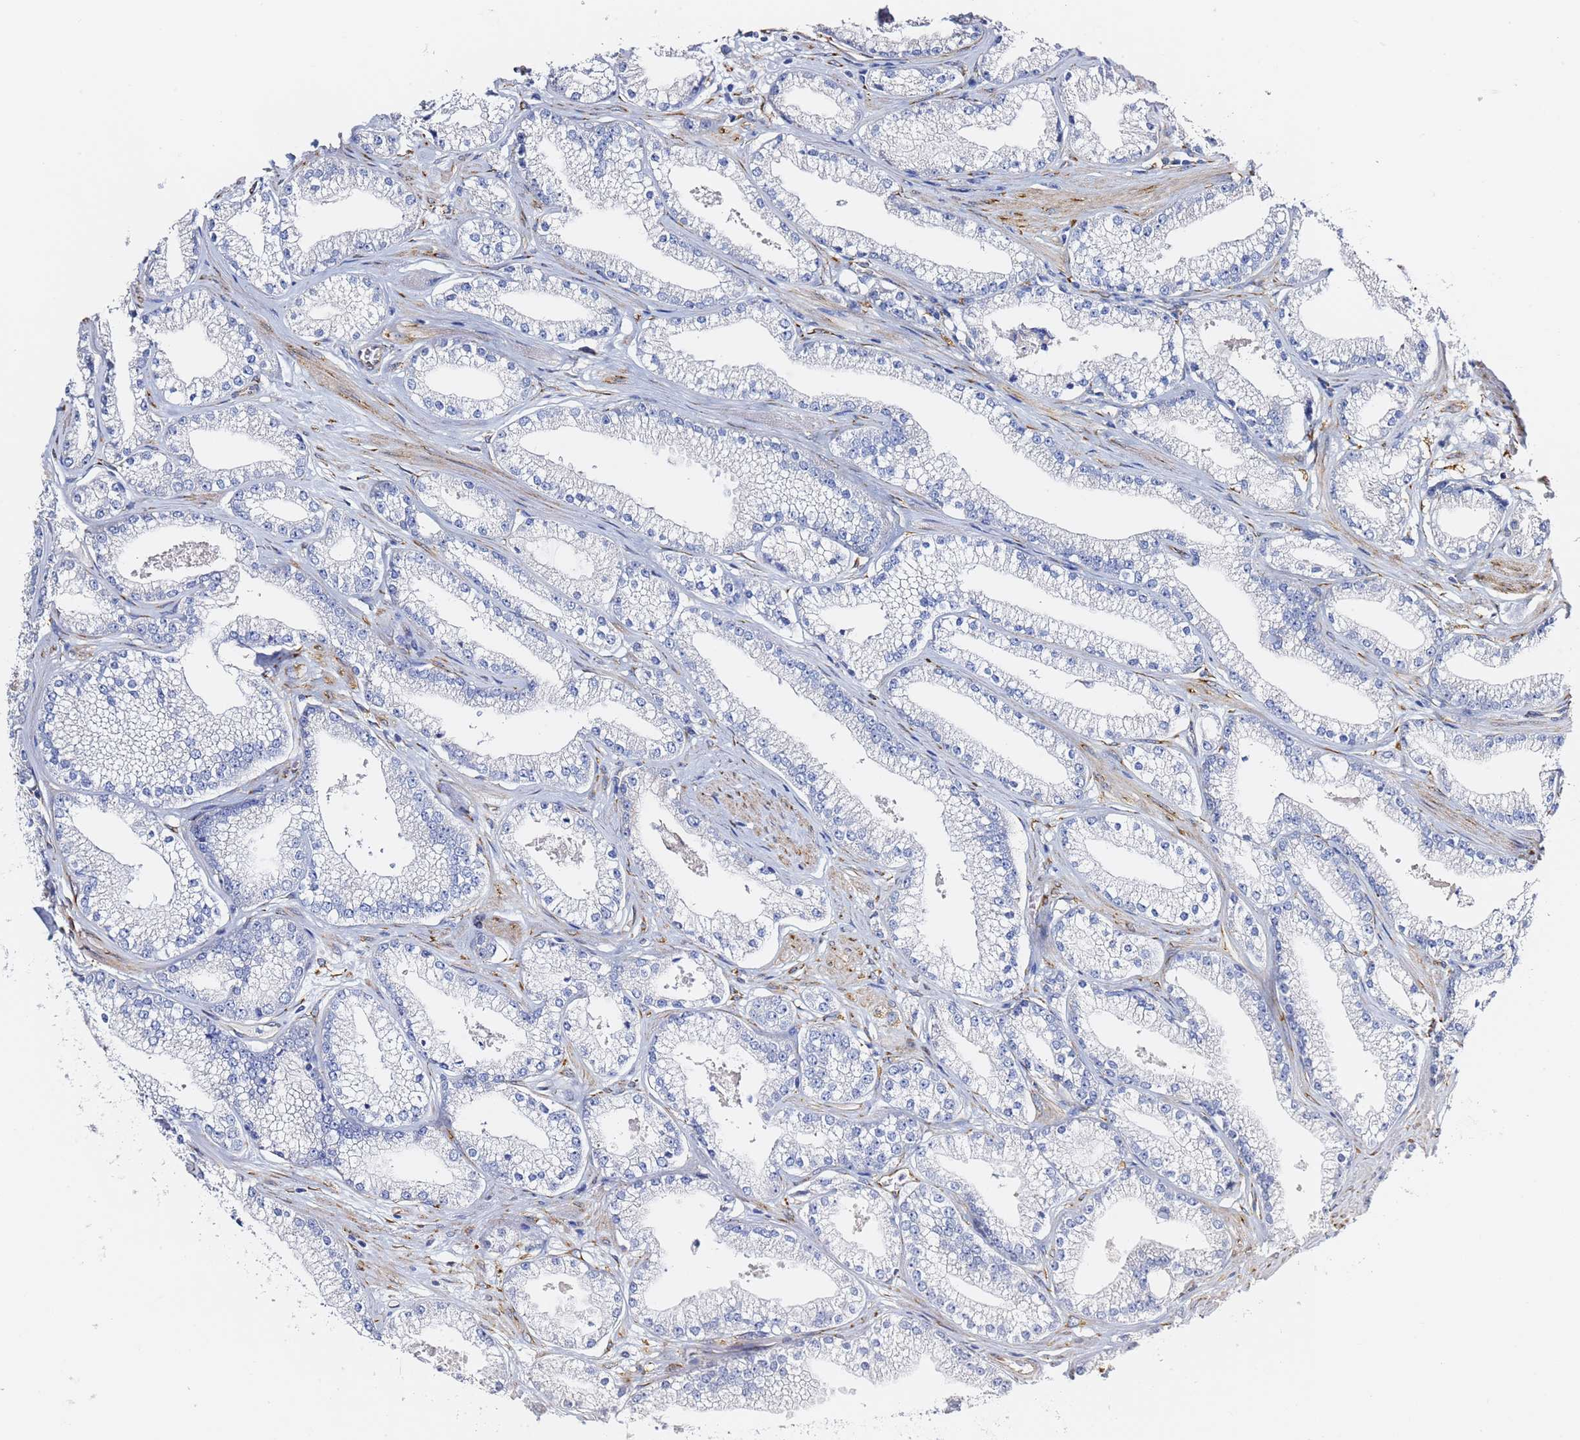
{"staining": {"intensity": "negative", "quantity": "none", "location": "none"}, "tissue": "prostate cancer", "cell_type": "Tumor cells", "image_type": "cancer", "snomed": [{"axis": "morphology", "description": "Adenocarcinoma, High grade"}, {"axis": "topography", "description": "Prostate"}], "caption": "Tumor cells are negative for protein expression in human prostate cancer (high-grade adenocarcinoma). Brightfield microscopy of immunohistochemistry (IHC) stained with DAB (3,3'-diaminobenzidine) (brown) and hematoxylin (blue), captured at high magnification.", "gene": "GDAP2", "patient": {"sex": "male", "age": 67}}